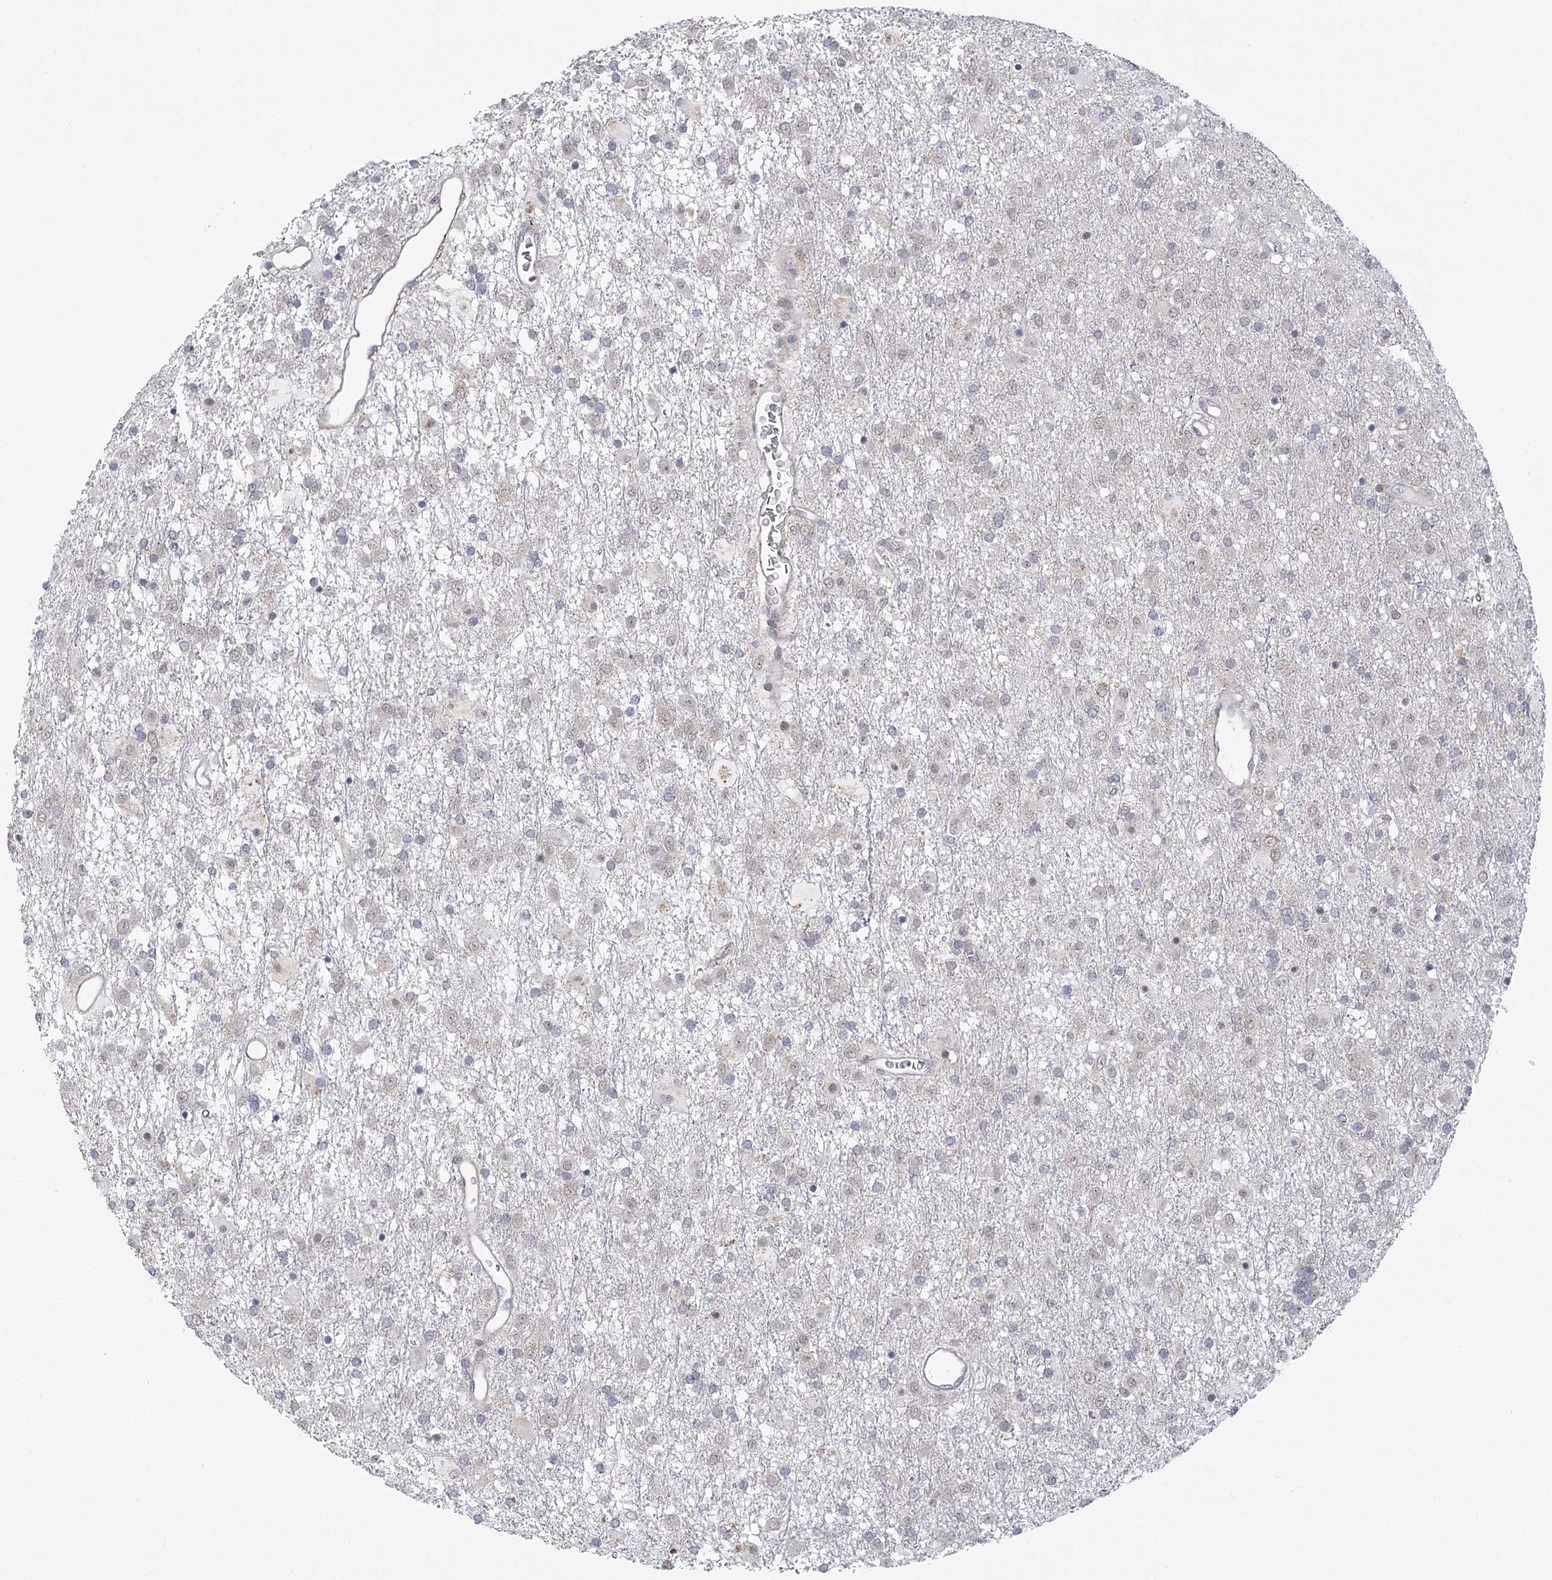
{"staining": {"intensity": "negative", "quantity": "none", "location": "none"}, "tissue": "glioma", "cell_type": "Tumor cells", "image_type": "cancer", "snomed": [{"axis": "morphology", "description": "Glioma, malignant, Low grade"}, {"axis": "topography", "description": "Brain"}], "caption": "An immunohistochemistry micrograph of glioma is shown. There is no staining in tumor cells of glioma.", "gene": "MED28", "patient": {"sex": "male", "age": 65}}